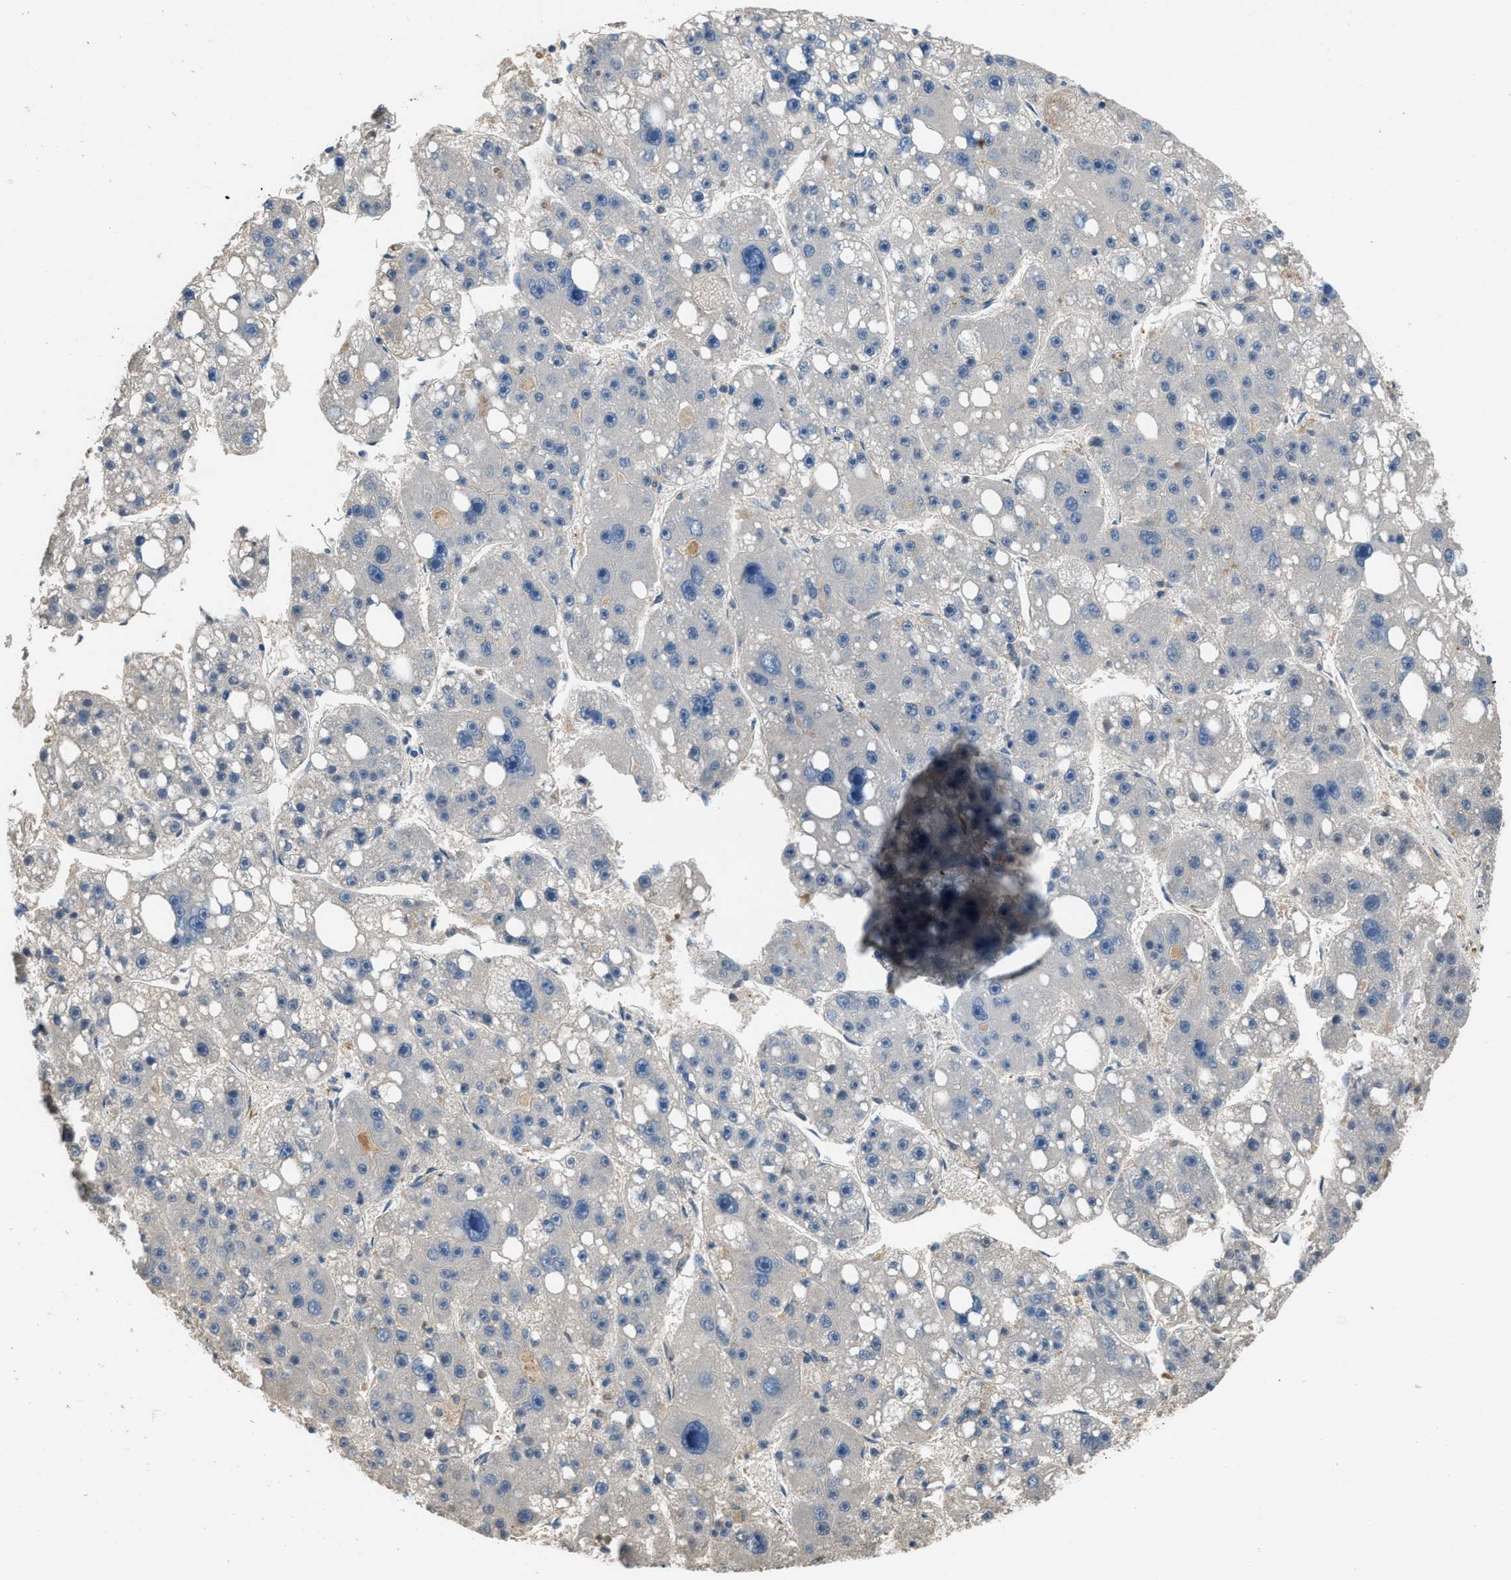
{"staining": {"intensity": "negative", "quantity": "none", "location": "none"}, "tissue": "liver cancer", "cell_type": "Tumor cells", "image_type": "cancer", "snomed": [{"axis": "morphology", "description": "Carcinoma, Hepatocellular, NOS"}, {"axis": "topography", "description": "Liver"}], "caption": "Tumor cells are negative for protein expression in human hepatocellular carcinoma (liver). The staining was performed using DAB (3,3'-diaminobenzidine) to visualize the protein expression in brown, while the nuclei were stained in blue with hematoxylin (Magnification: 20x).", "gene": "STC1", "patient": {"sex": "female", "age": 61}}